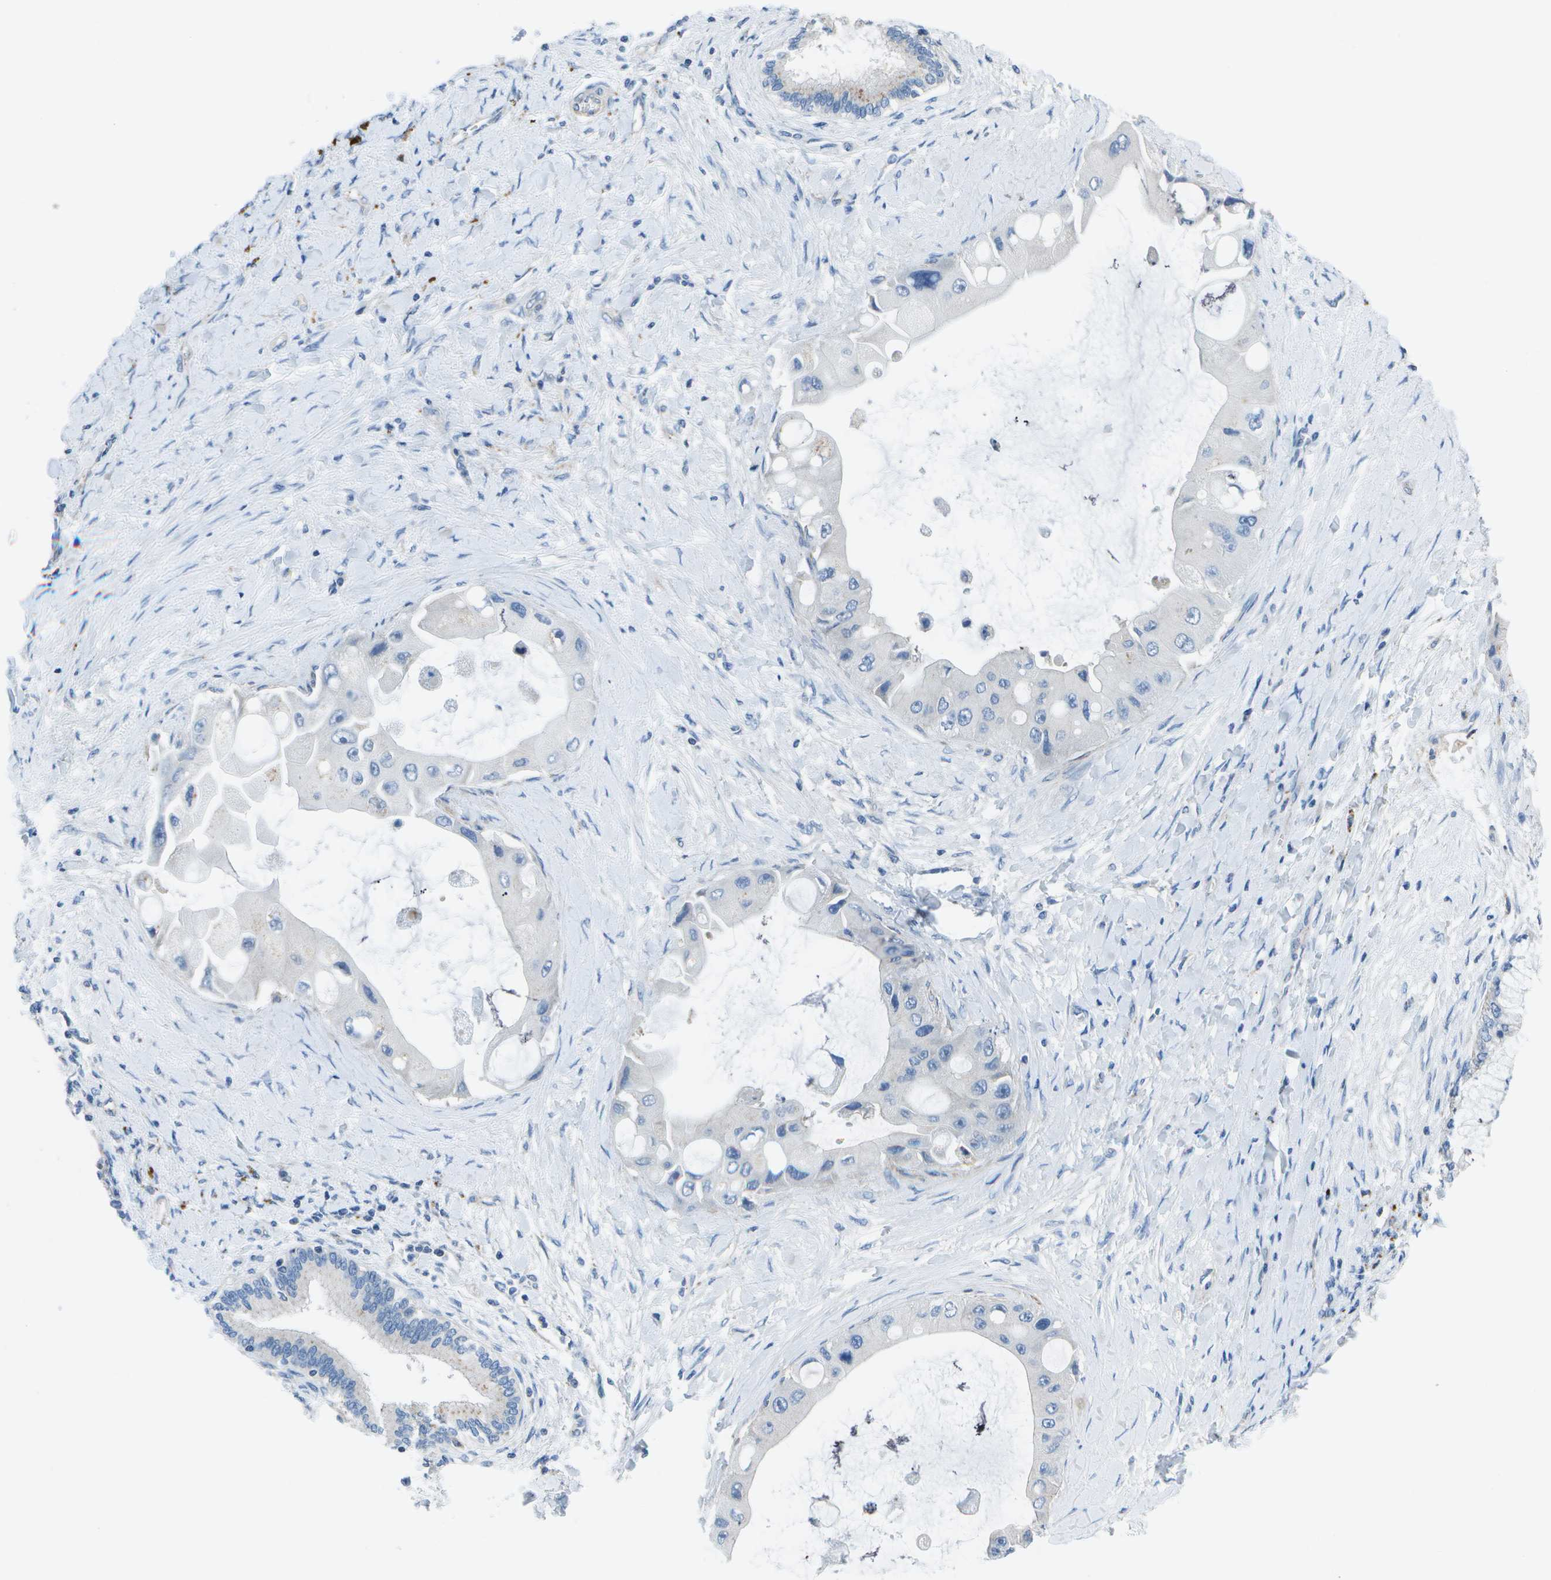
{"staining": {"intensity": "negative", "quantity": "none", "location": "none"}, "tissue": "liver cancer", "cell_type": "Tumor cells", "image_type": "cancer", "snomed": [{"axis": "morphology", "description": "Normal tissue, NOS"}, {"axis": "morphology", "description": "Cholangiocarcinoma"}, {"axis": "topography", "description": "Liver"}, {"axis": "topography", "description": "Peripheral nerve tissue"}], "caption": "IHC photomicrograph of neoplastic tissue: human liver cholangiocarcinoma stained with DAB shows no significant protein positivity in tumor cells.", "gene": "DCT", "patient": {"sex": "male", "age": 50}}